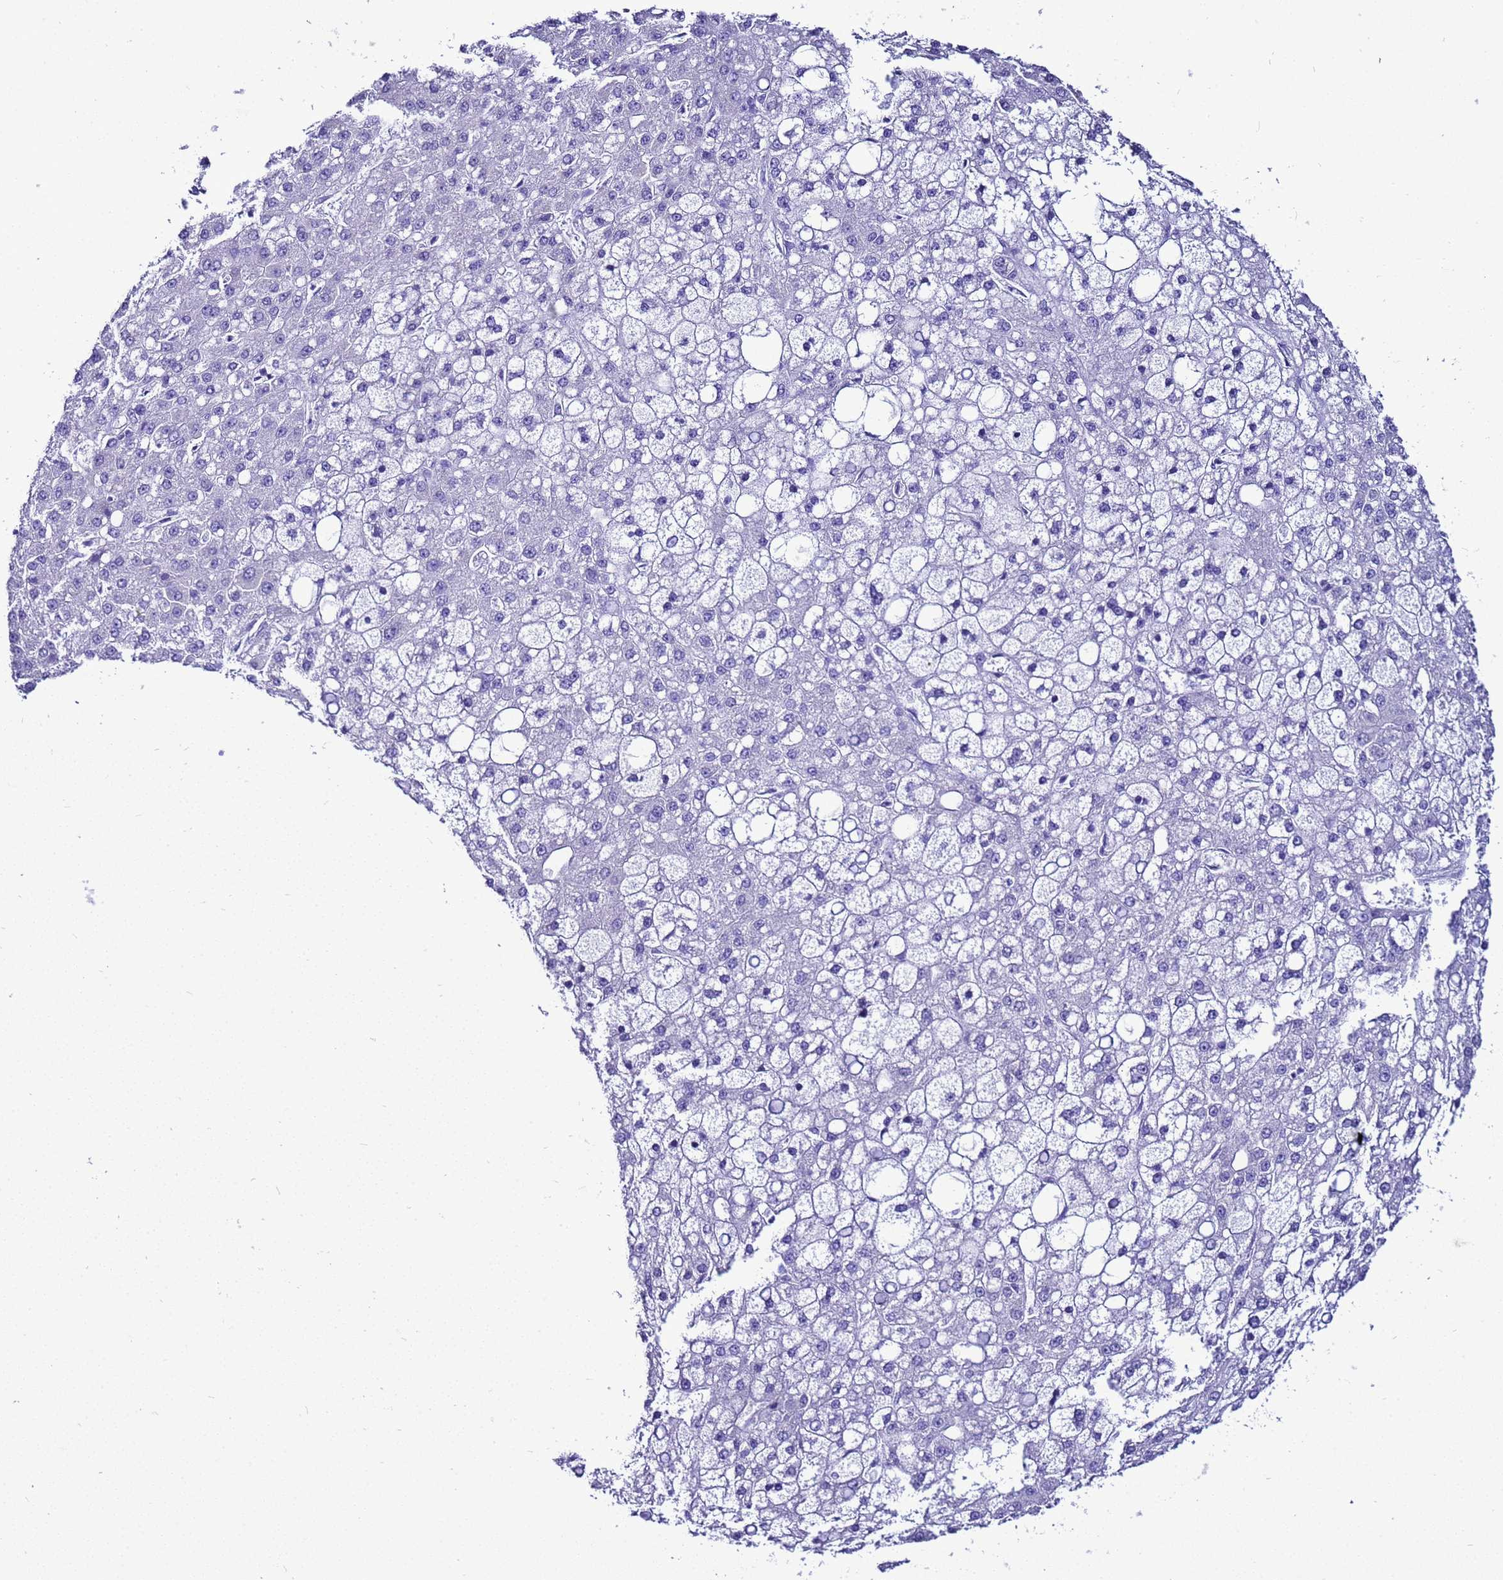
{"staining": {"intensity": "negative", "quantity": "none", "location": "none"}, "tissue": "liver cancer", "cell_type": "Tumor cells", "image_type": "cancer", "snomed": [{"axis": "morphology", "description": "Carcinoma, Hepatocellular, NOS"}, {"axis": "topography", "description": "Liver"}], "caption": "The IHC micrograph has no significant expression in tumor cells of hepatocellular carcinoma (liver) tissue.", "gene": "BEST2", "patient": {"sex": "male", "age": 67}}